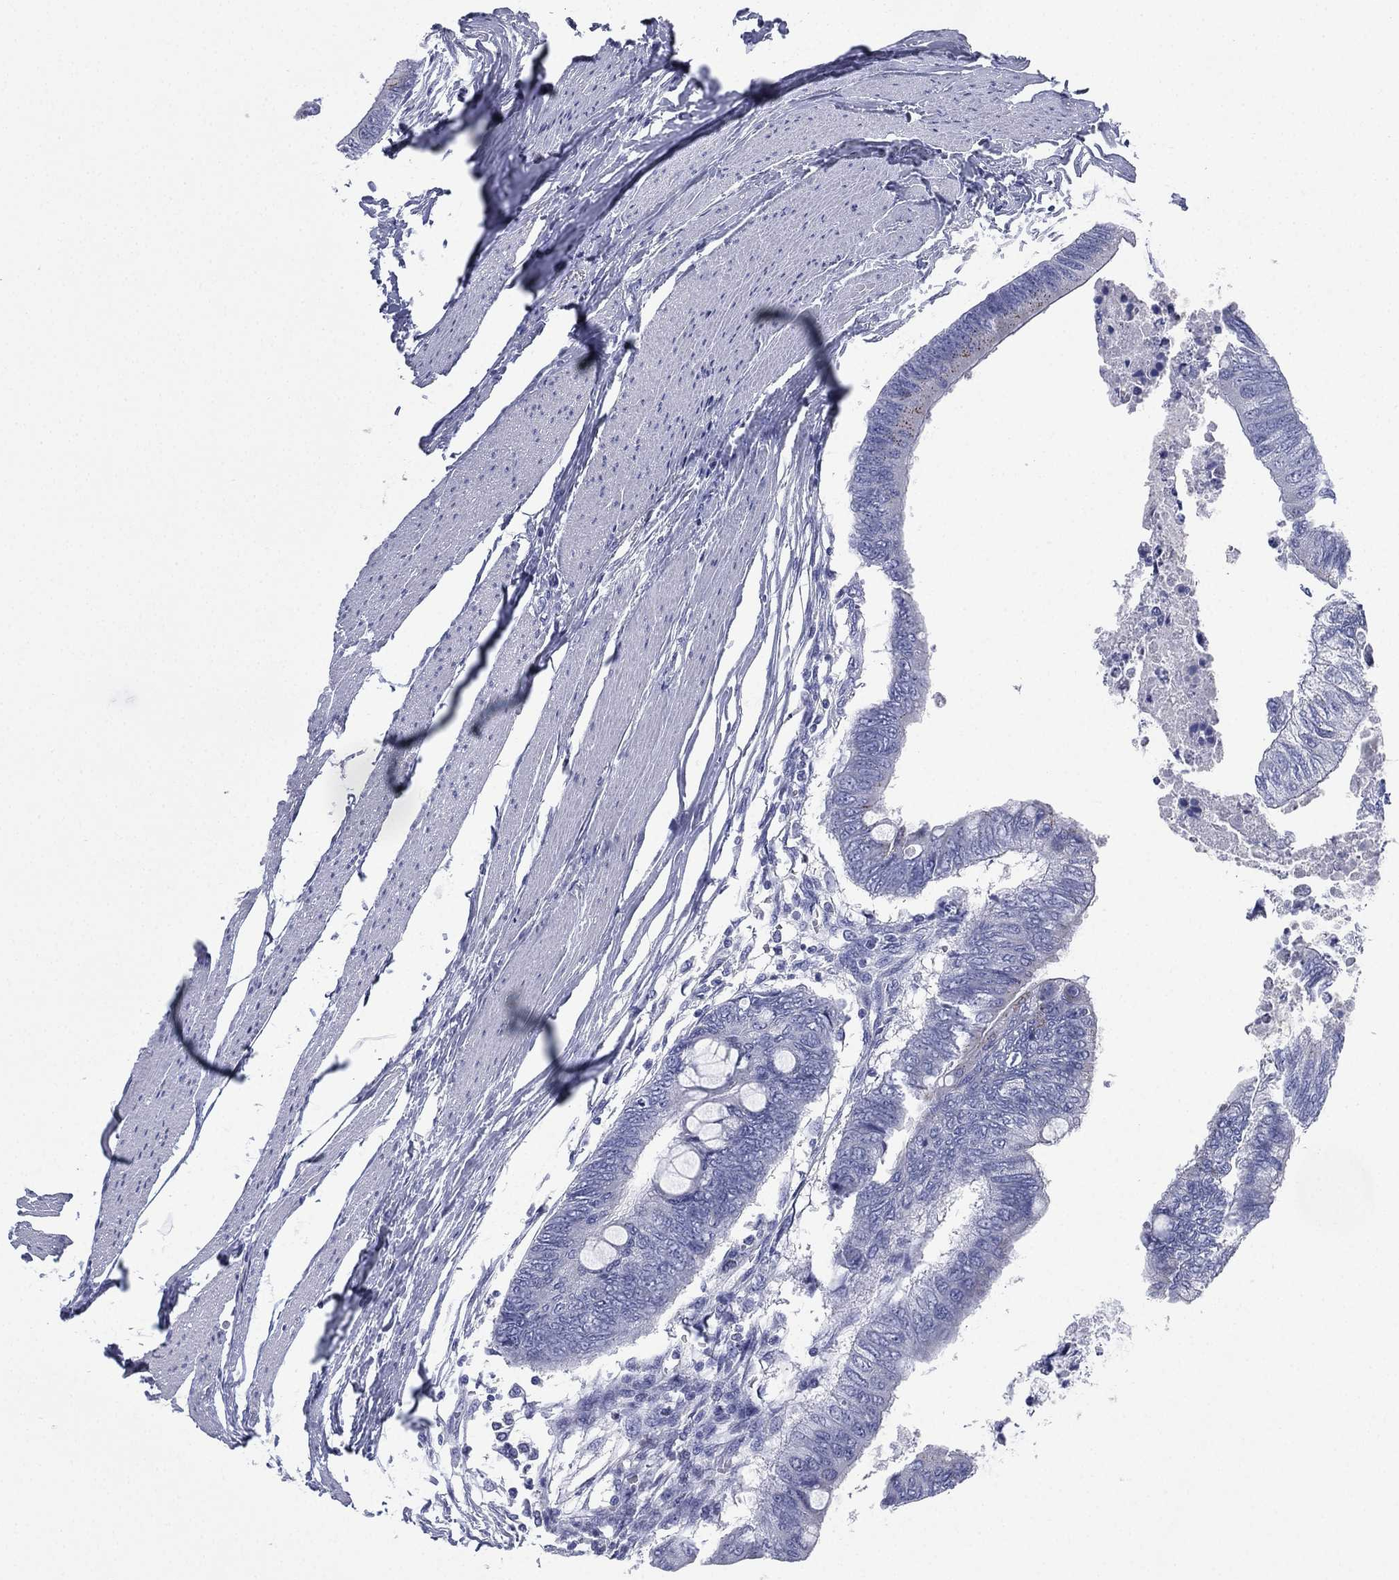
{"staining": {"intensity": "negative", "quantity": "none", "location": "none"}, "tissue": "colorectal cancer", "cell_type": "Tumor cells", "image_type": "cancer", "snomed": [{"axis": "morphology", "description": "Normal tissue, NOS"}, {"axis": "morphology", "description": "Adenocarcinoma, NOS"}, {"axis": "topography", "description": "Rectum"}, {"axis": "topography", "description": "Peripheral nerve tissue"}], "caption": "A high-resolution photomicrograph shows immunohistochemistry staining of colorectal adenocarcinoma, which exhibits no significant expression in tumor cells.", "gene": "FCER2", "patient": {"sex": "male", "age": 92}}